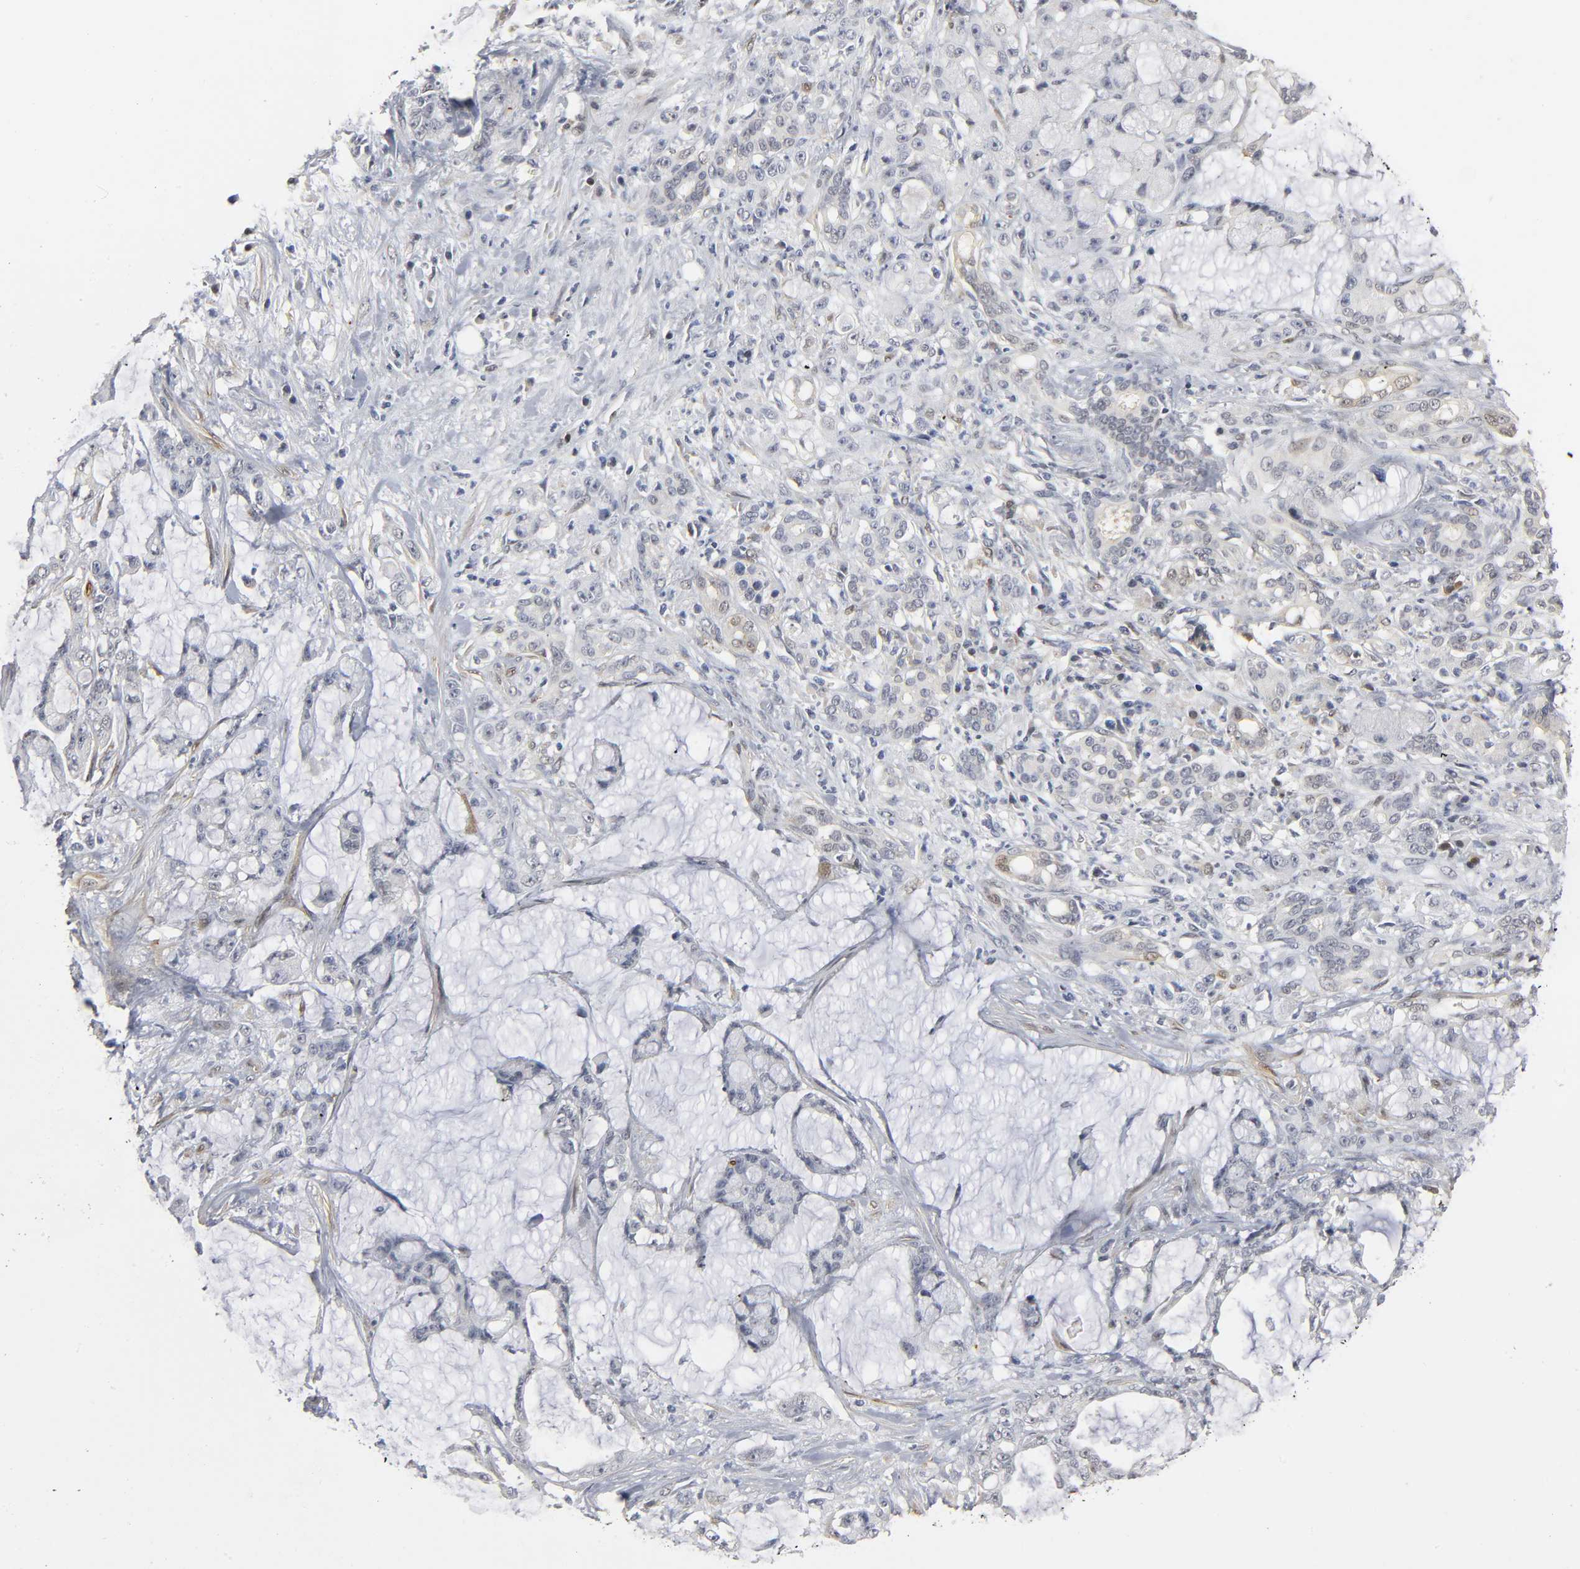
{"staining": {"intensity": "weak", "quantity": "<25%", "location": "nuclear"}, "tissue": "pancreatic cancer", "cell_type": "Tumor cells", "image_type": "cancer", "snomed": [{"axis": "morphology", "description": "Adenocarcinoma, NOS"}, {"axis": "topography", "description": "Pancreas"}], "caption": "A micrograph of adenocarcinoma (pancreatic) stained for a protein reveals no brown staining in tumor cells. (Brightfield microscopy of DAB (3,3'-diaminobenzidine) immunohistochemistry (IHC) at high magnification).", "gene": "PDLIM3", "patient": {"sex": "female", "age": 73}}